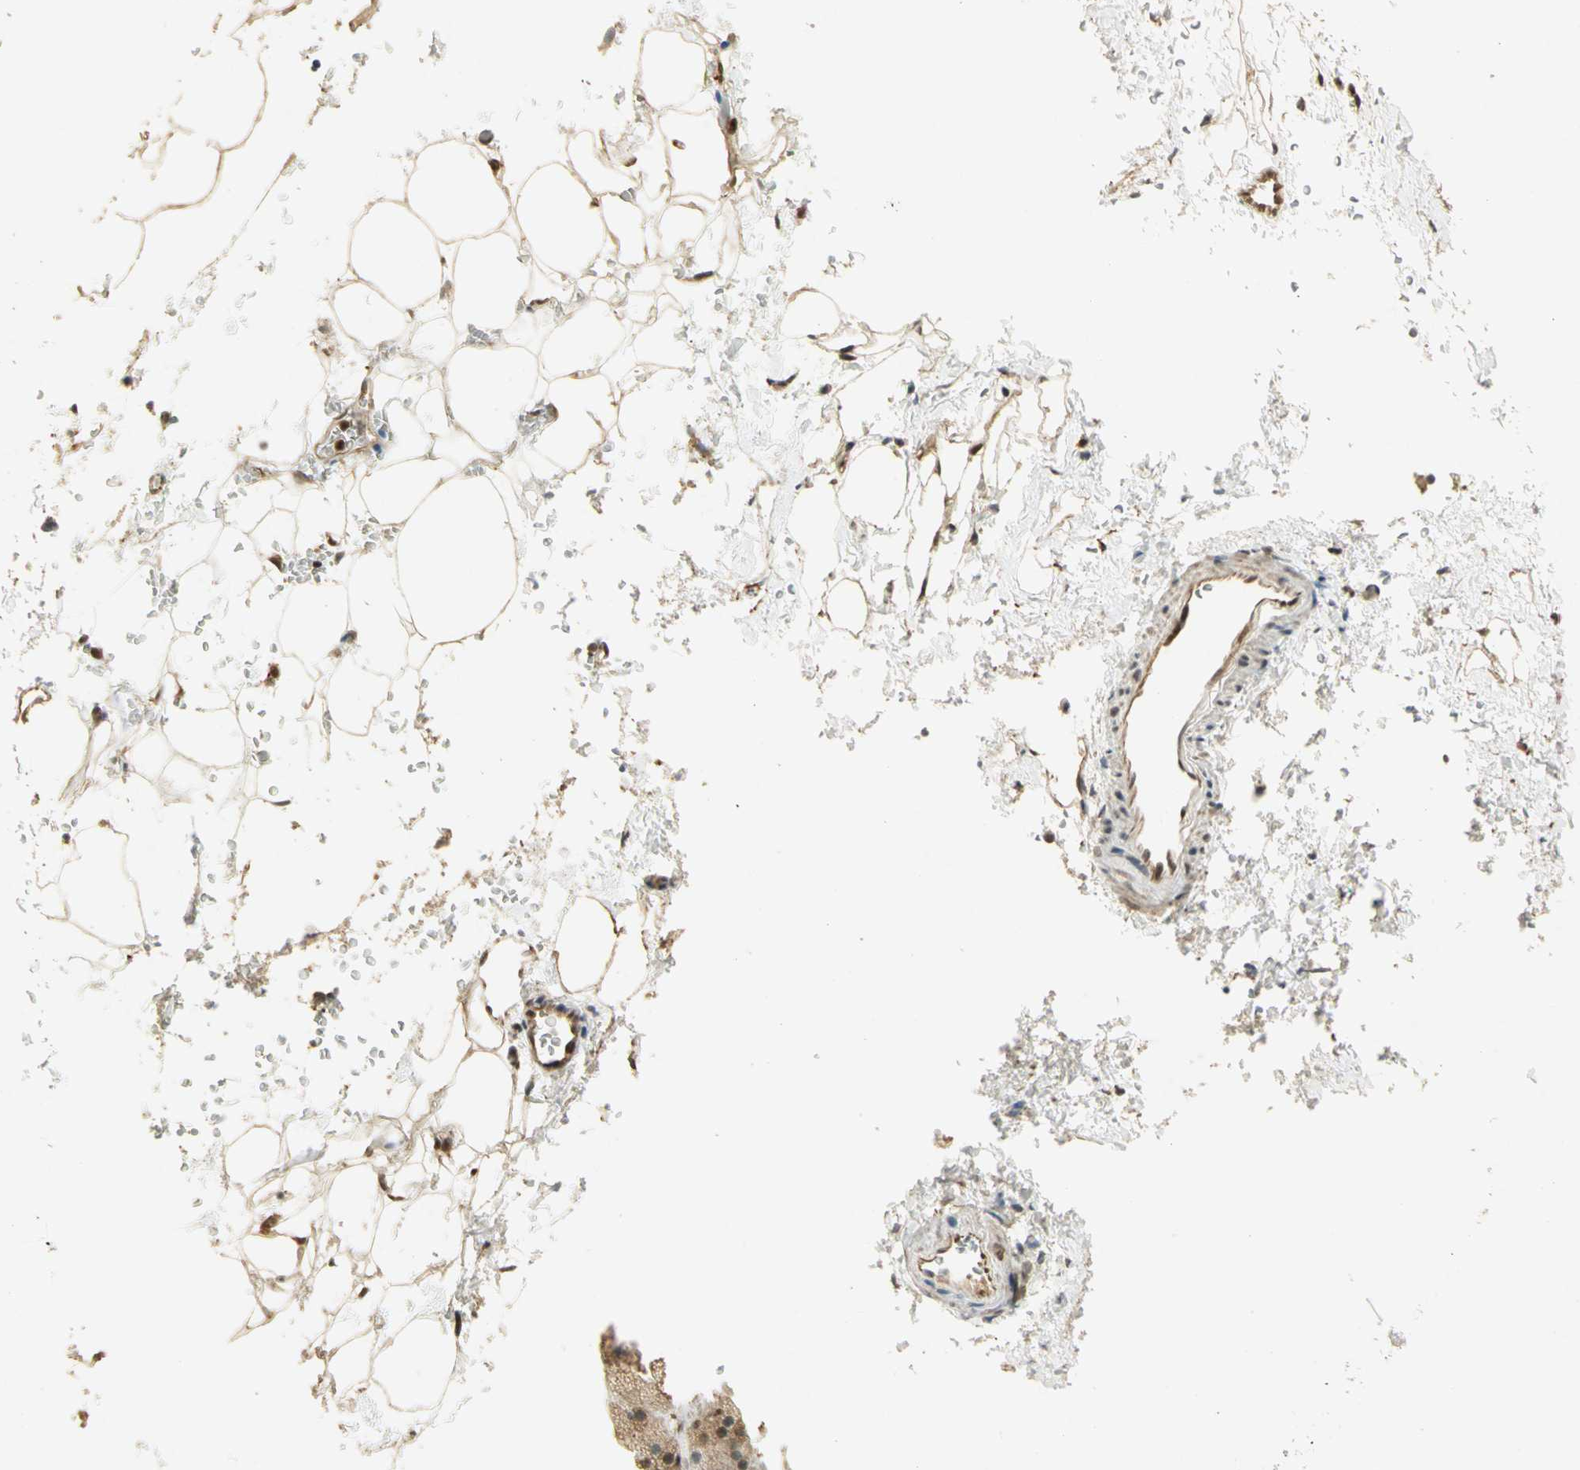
{"staining": {"intensity": "weak", "quantity": "25%-75%", "location": "cytoplasmic/membranous,nuclear"}, "tissue": "adrenal gland", "cell_type": "Glandular cells", "image_type": "normal", "snomed": [{"axis": "morphology", "description": "Normal tissue, NOS"}, {"axis": "topography", "description": "Adrenal gland"}], "caption": "Adrenal gland stained for a protein exhibits weak cytoplasmic/membranous,nuclear positivity in glandular cells. The staining was performed using DAB to visualize the protein expression in brown, while the nuclei were stained in blue with hematoxylin (Magnification: 20x).", "gene": "ELF1", "patient": {"sex": "female", "age": 44}}